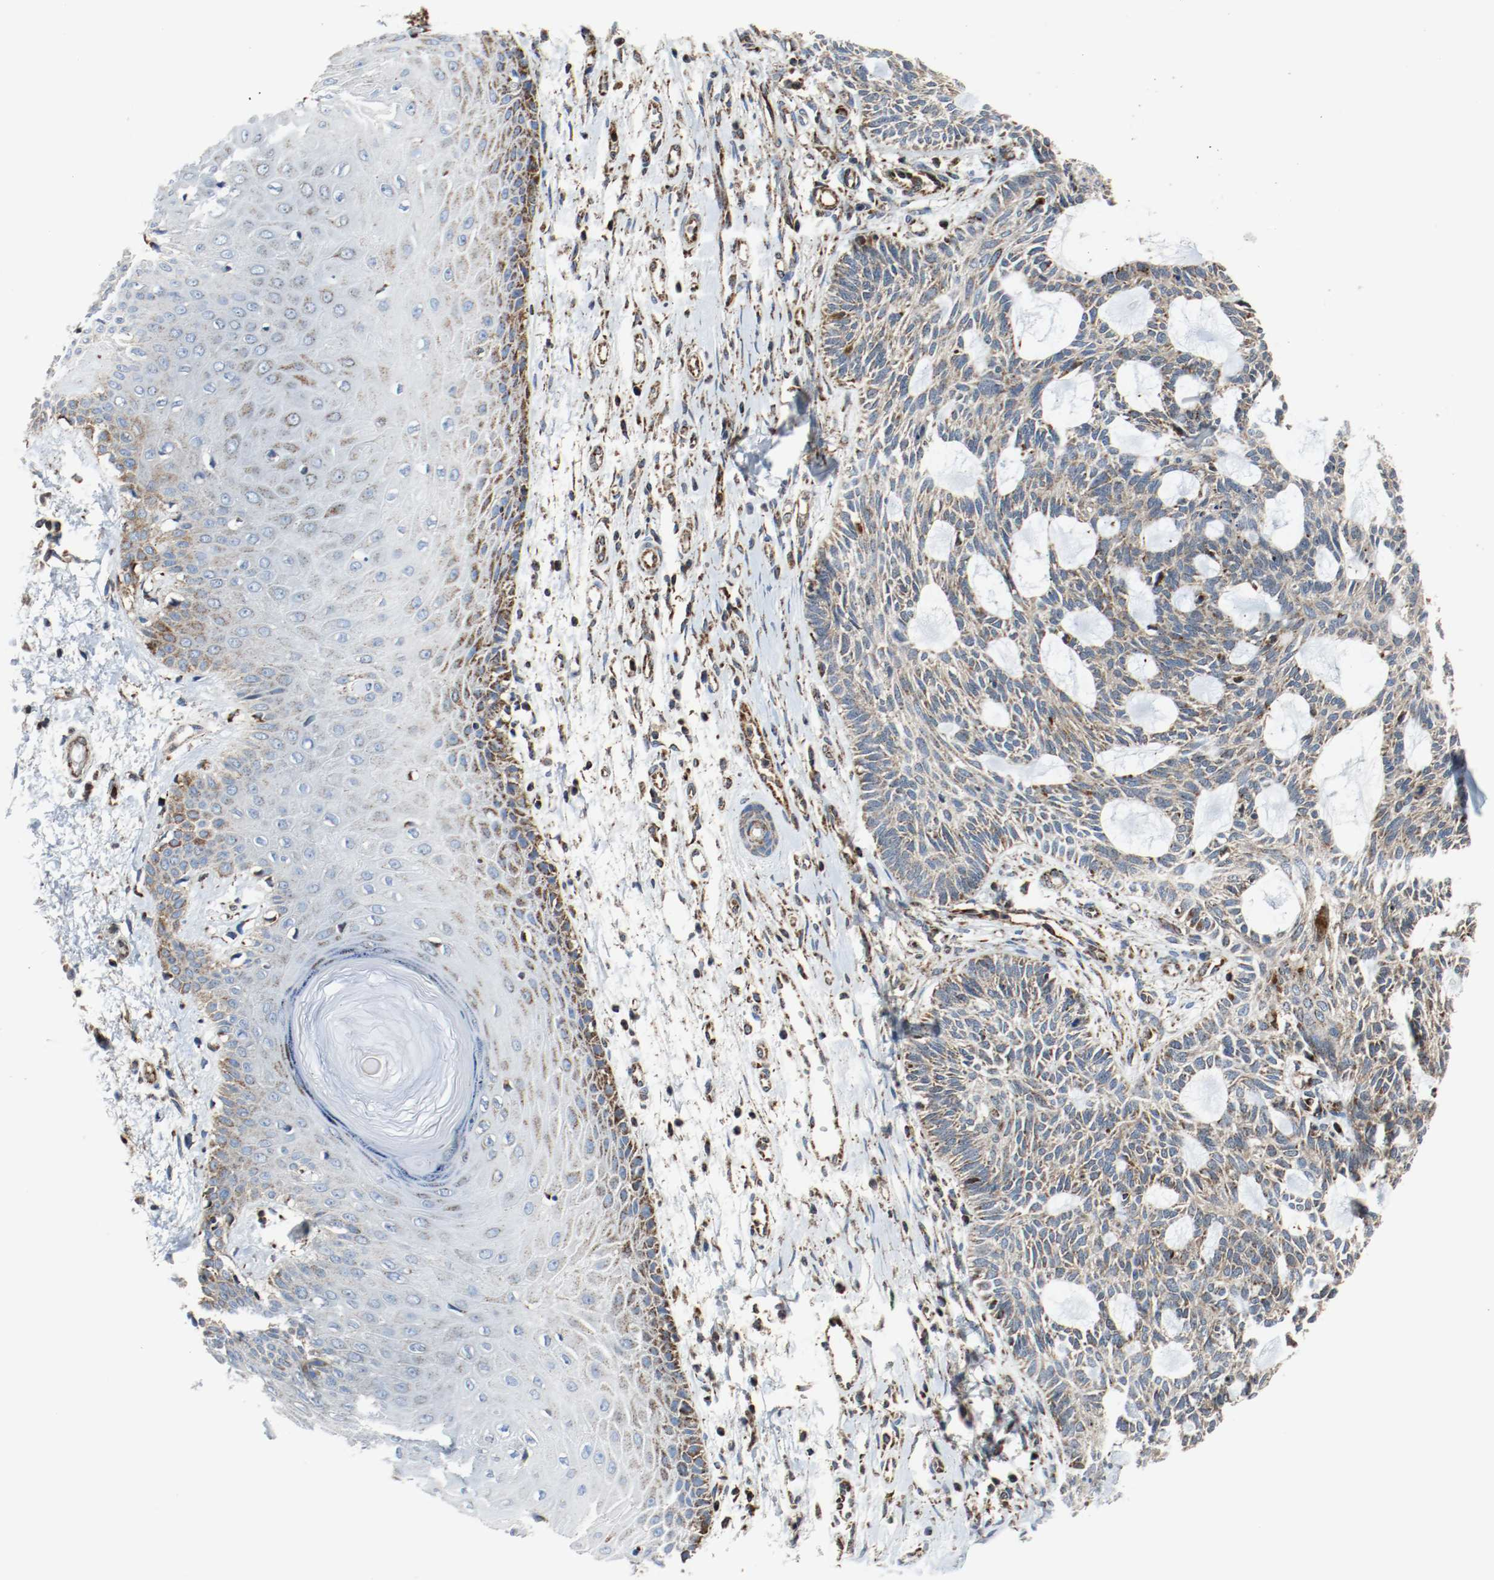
{"staining": {"intensity": "moderate", "quantity": ">75%", "location": "cytoplasmic/membranous"}, "tissue": "skin cancer", "cell_type": "Tumor cells", "image_type": "cancer", "snomed": [{"axis": "morphology", "description": "Basal cell carcinoma"}, {"axis": "topography", "description": "Skin"}], "caption": "Brown immunohistochemical staining in basal cell carcinoma (skin) reveals moderate cytoplasmic/membranous staining in approximately >75% of tumor cells. The protein of interest is stained brown, and the nuclei are stained in blue (DAB IHC with brightfield microscopy, high magnification).", "gene": "TXNRD1", "patient": {"sex": "male", "age": 67}}